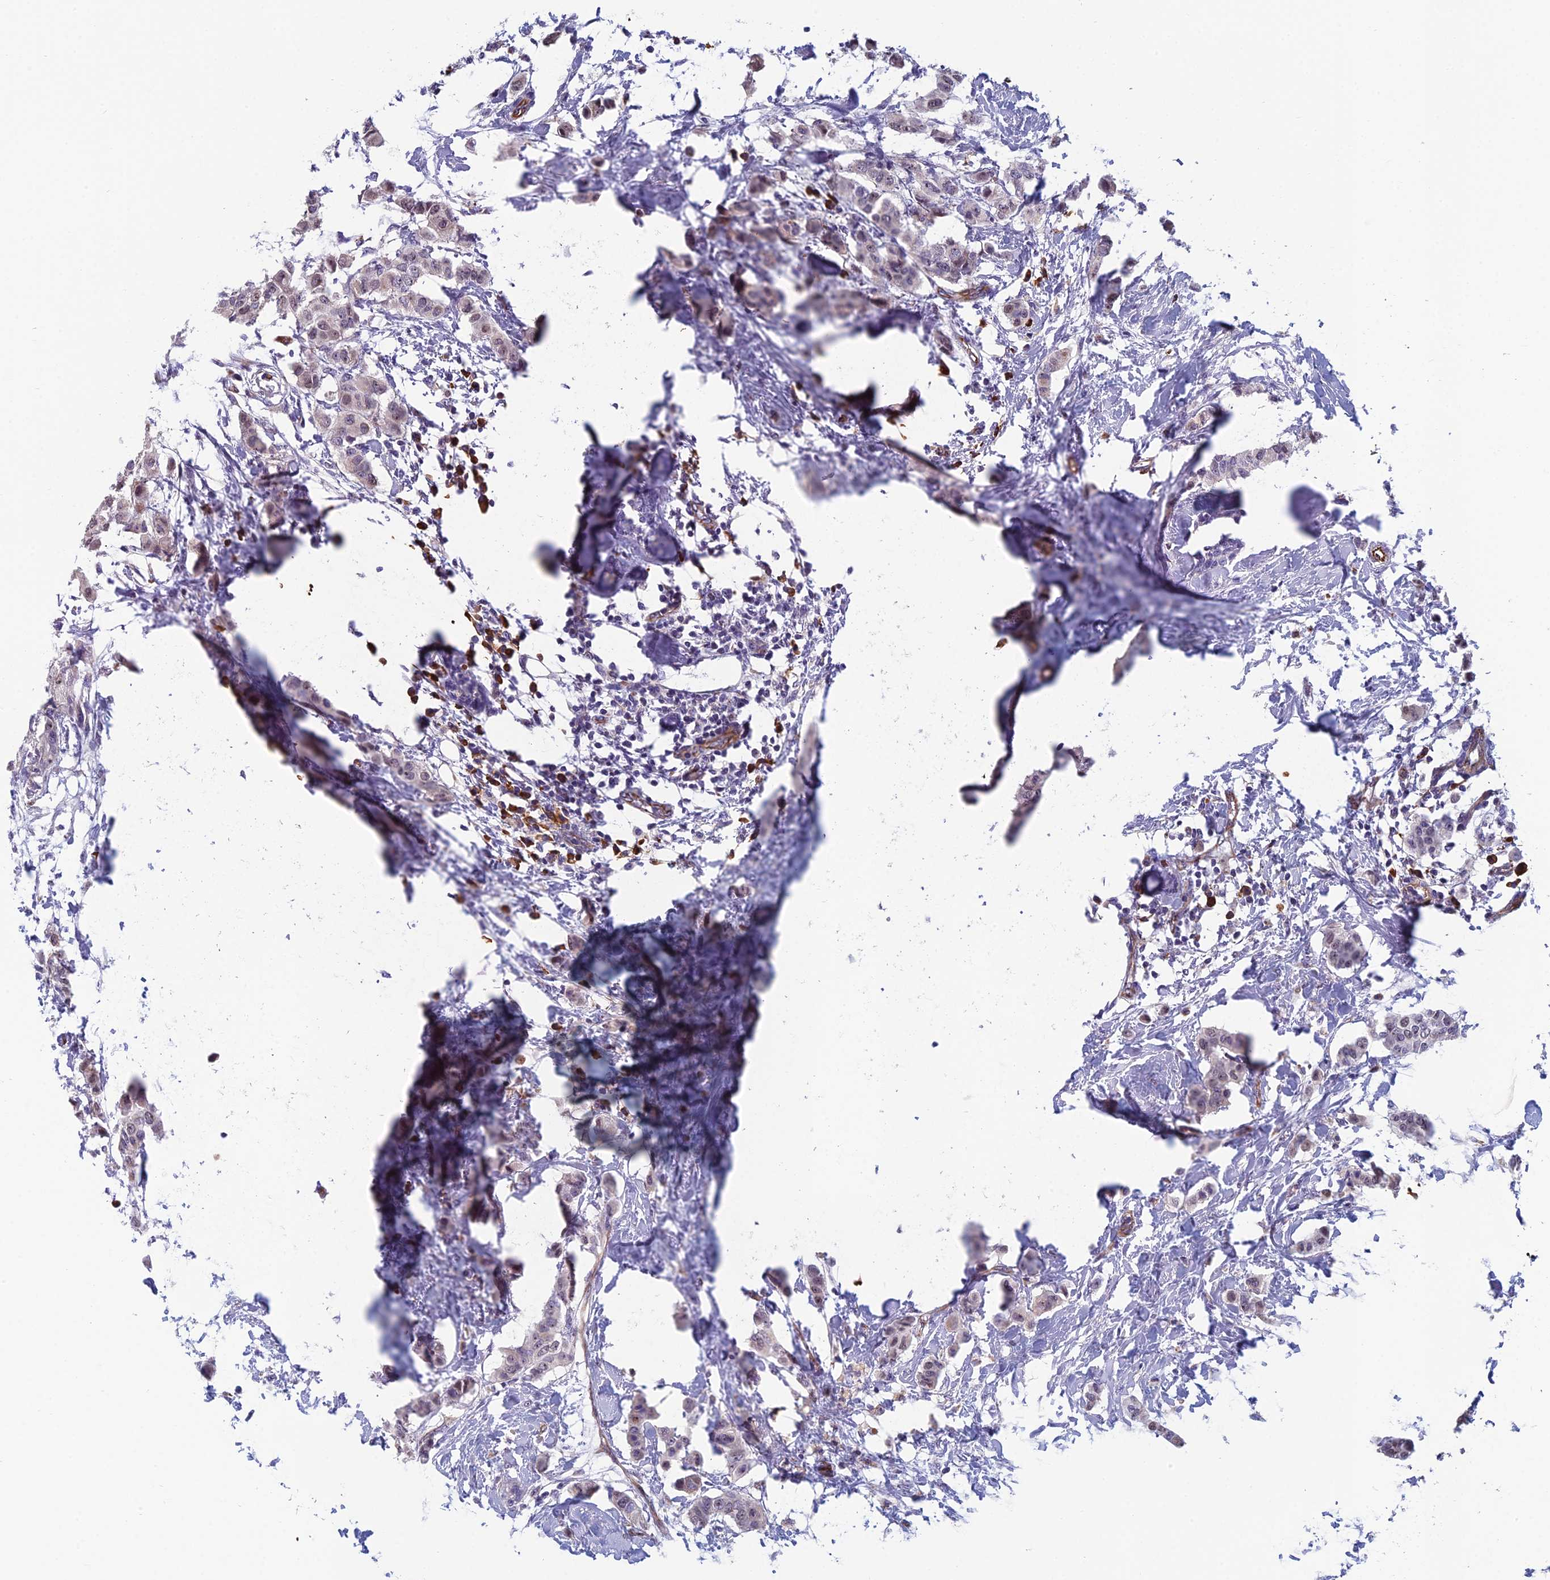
{"staining": {"intensity": "negative", "quantity": "none", "location": "none"}, "tissue": "breast cancer", "cell_type": "Tumor cells", "image_type": "cancer", "snomed": [{"axis": "morphology", "description": "Duct carcinoma"}, {"axis": "topography", "description": "Breast"}], "caption": "Tumor cells show no significant staining in breast cancer (intraductal carcinoma).", "gene": "NOC2L", "patient": {"sex": "female", "age": 40}}